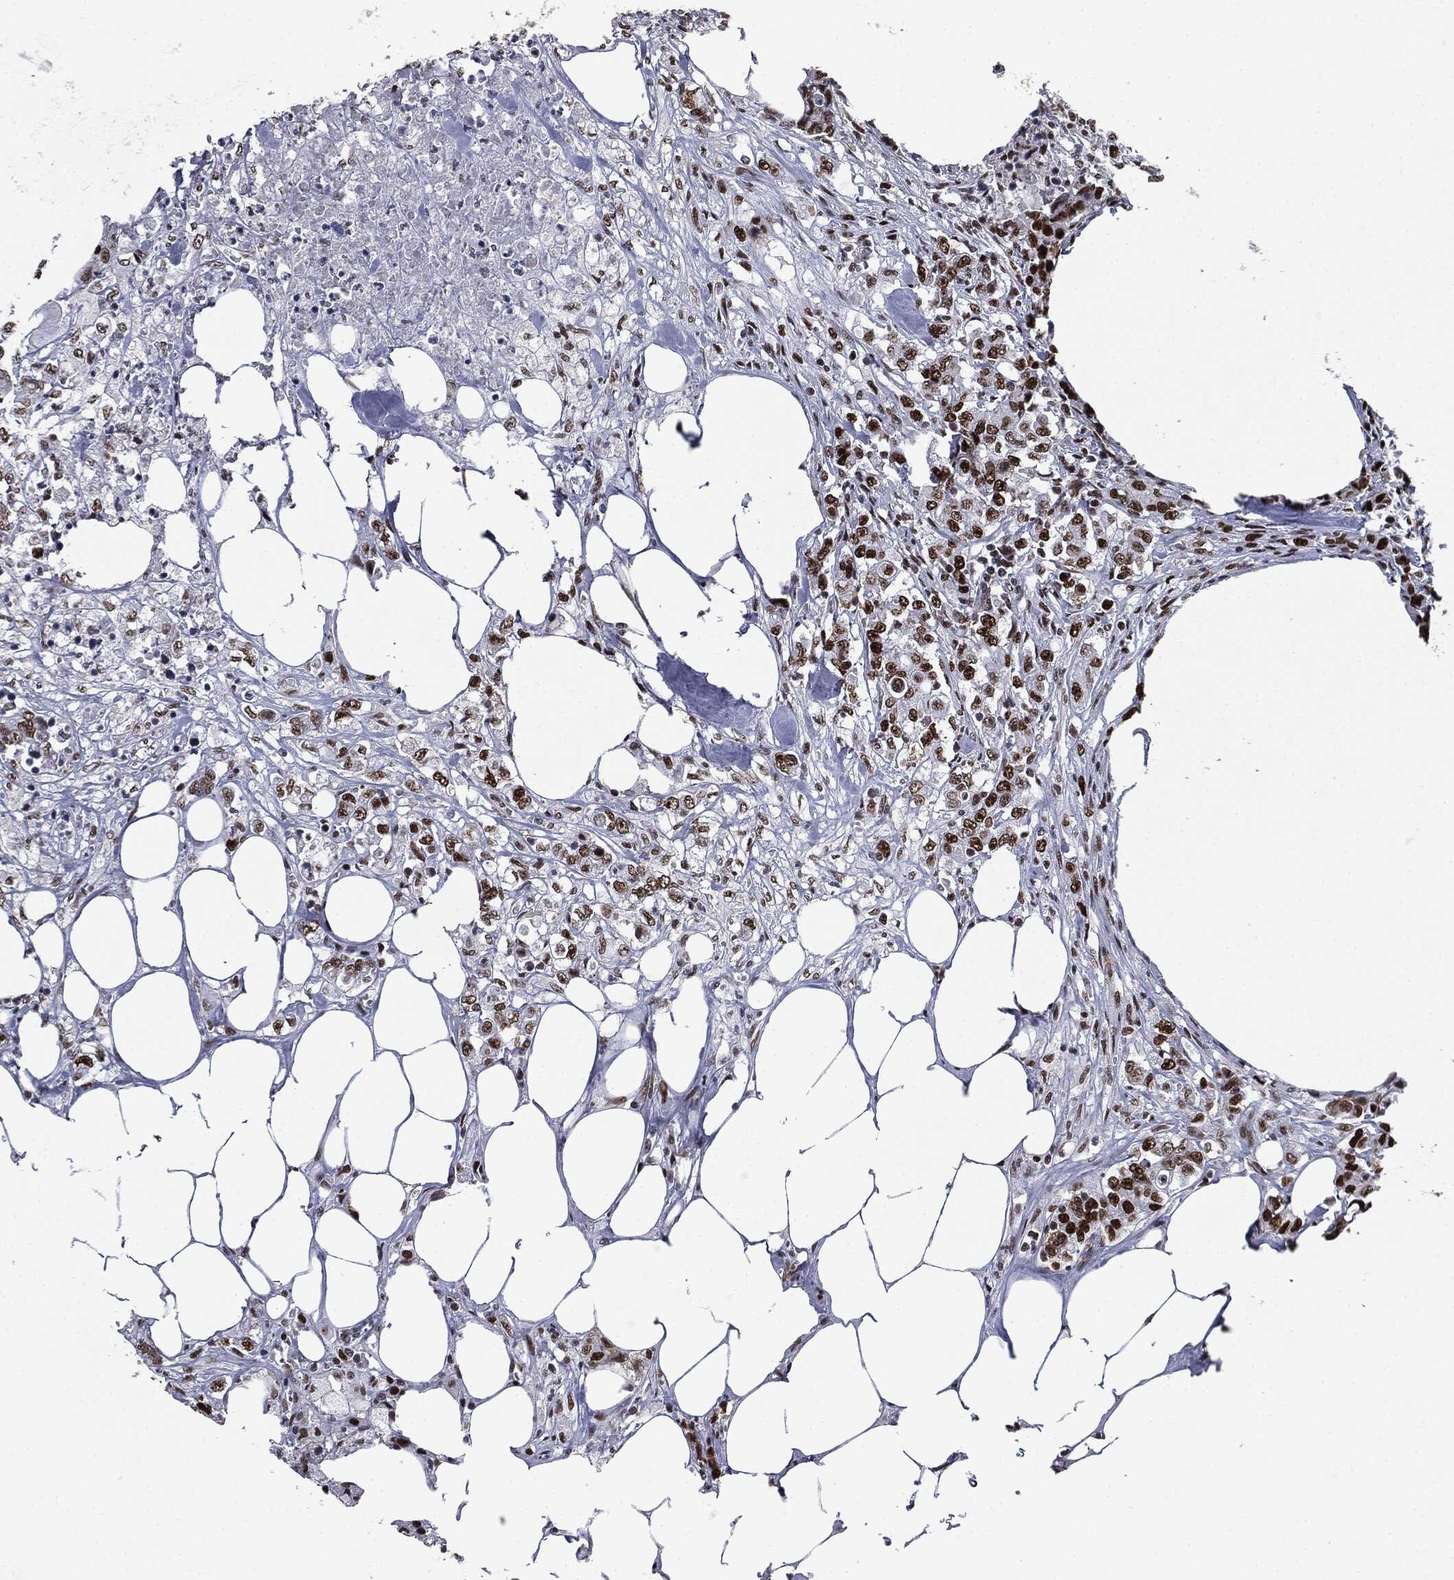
{"staining": {"intensity": "moderate", "quantity": "25%-75%", "location": "nuclear"}, "tissue": "colorectal cancer", "cell_type": "Tumor cells", "image_type": "cancer", "snomed": [{"axis": "morphology", "description": "Adenocarcinoma, NOS"}, {"axis": "topography", "description": "Colon"}], "caption": "High-magnification brightfield microscopy of adenocarcinoma (colorectal) stained with DAB (brown) and counterstained with hematoxylin (blue). tumor cells exhibit moderate nuclear expression is seen in approximately25%-75% of cells. (Brightfield microscopy of DAB IHC at high magnification).", "gene": "MSH2", "patient": {"sex": "female", "age": 48}}